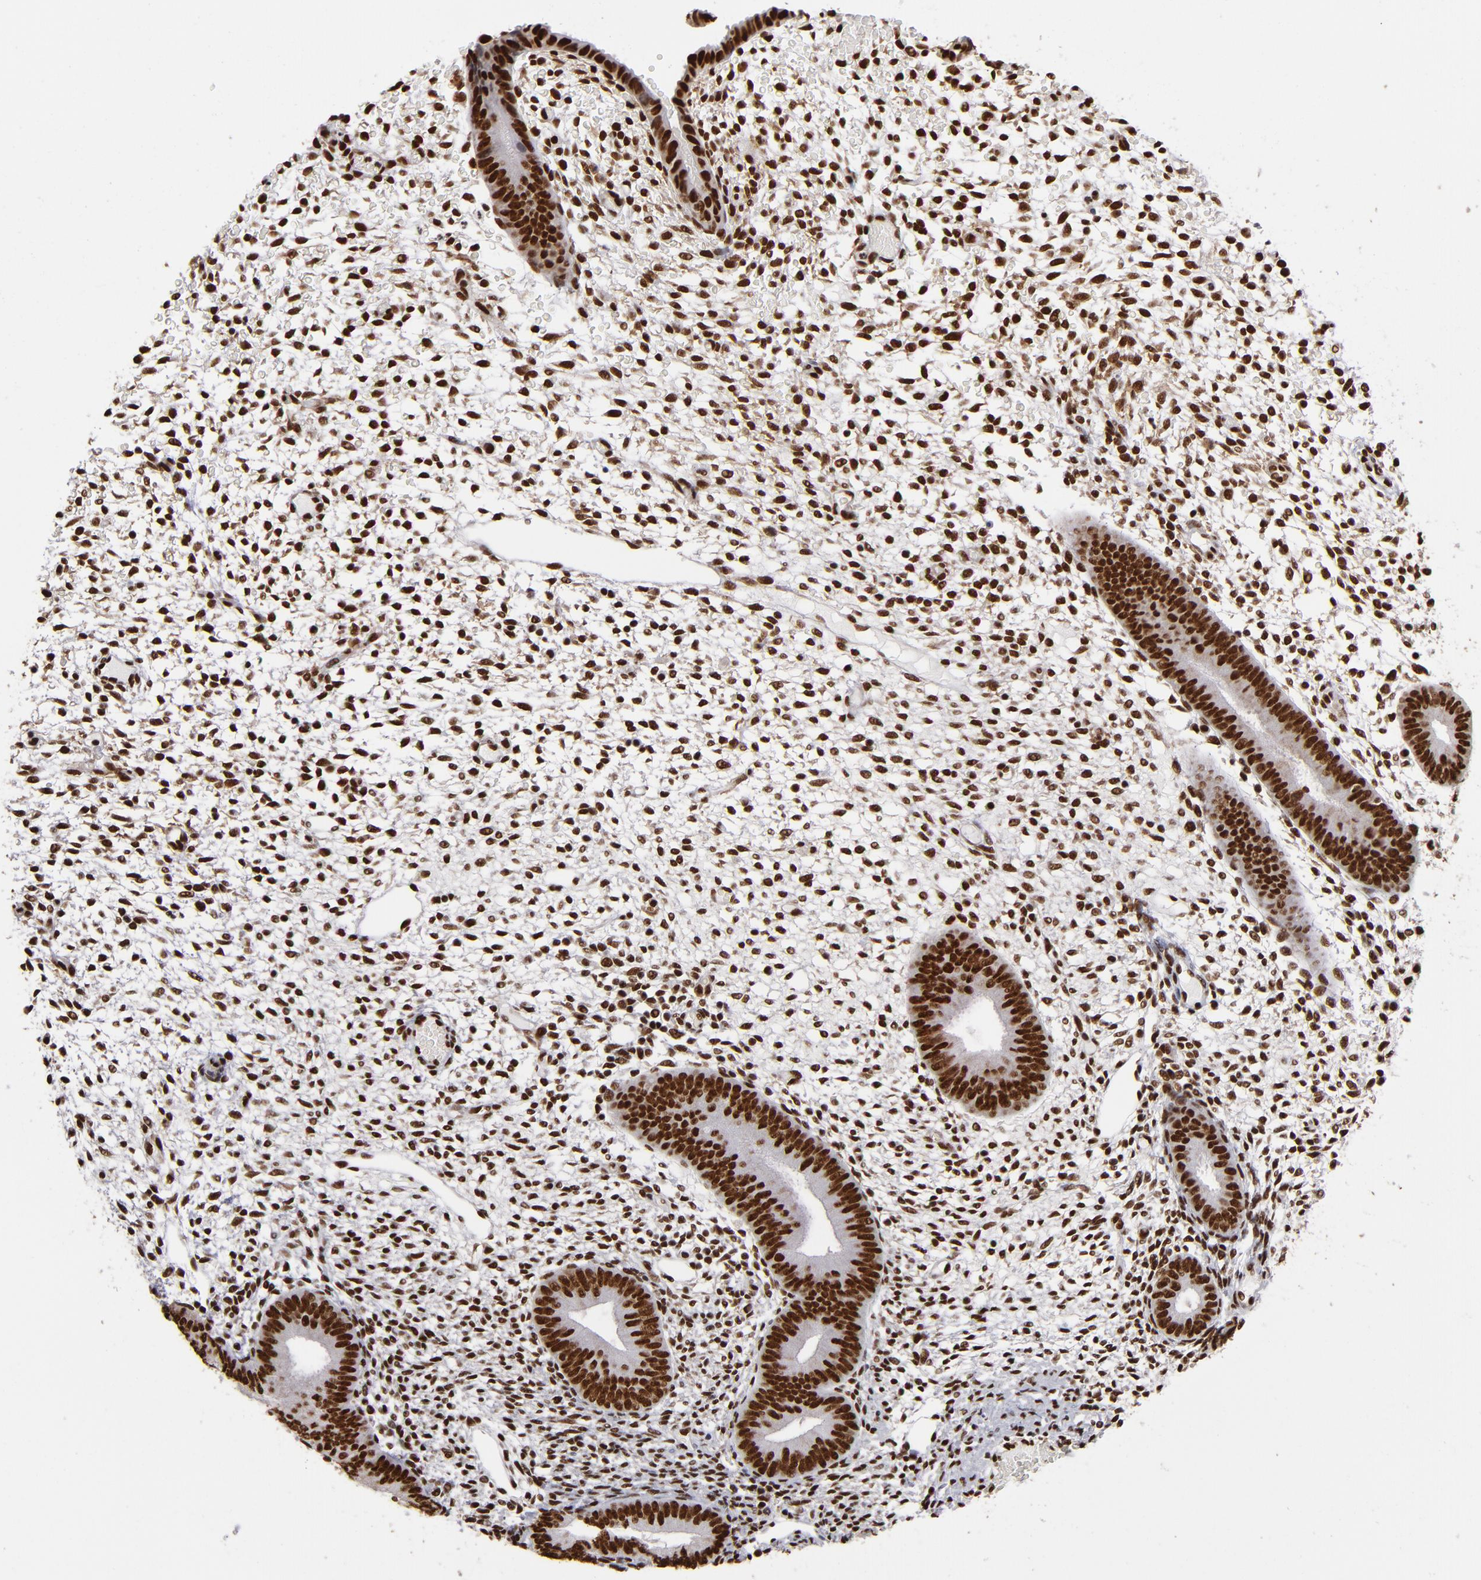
{"staining": {"intensity": "strong", "quantity": ">75%", "location": "nuclear"}, "tissue": "endometrium", "cell_type": "Cells in endometrial stroma", "image_type": "normal", "snomed": [{"axis": "morphology", "description": "Normal tissue, NOS"}, {"axis": "topography", "description": "Endometrium"}], "caption": "IHC of benign human endometrium displays high levels of strong nuclear positivity in approximately >75% of cells in endometrial stroma.", "gene": "MRE11", "patient": {"sex": "female", "age": 42}}